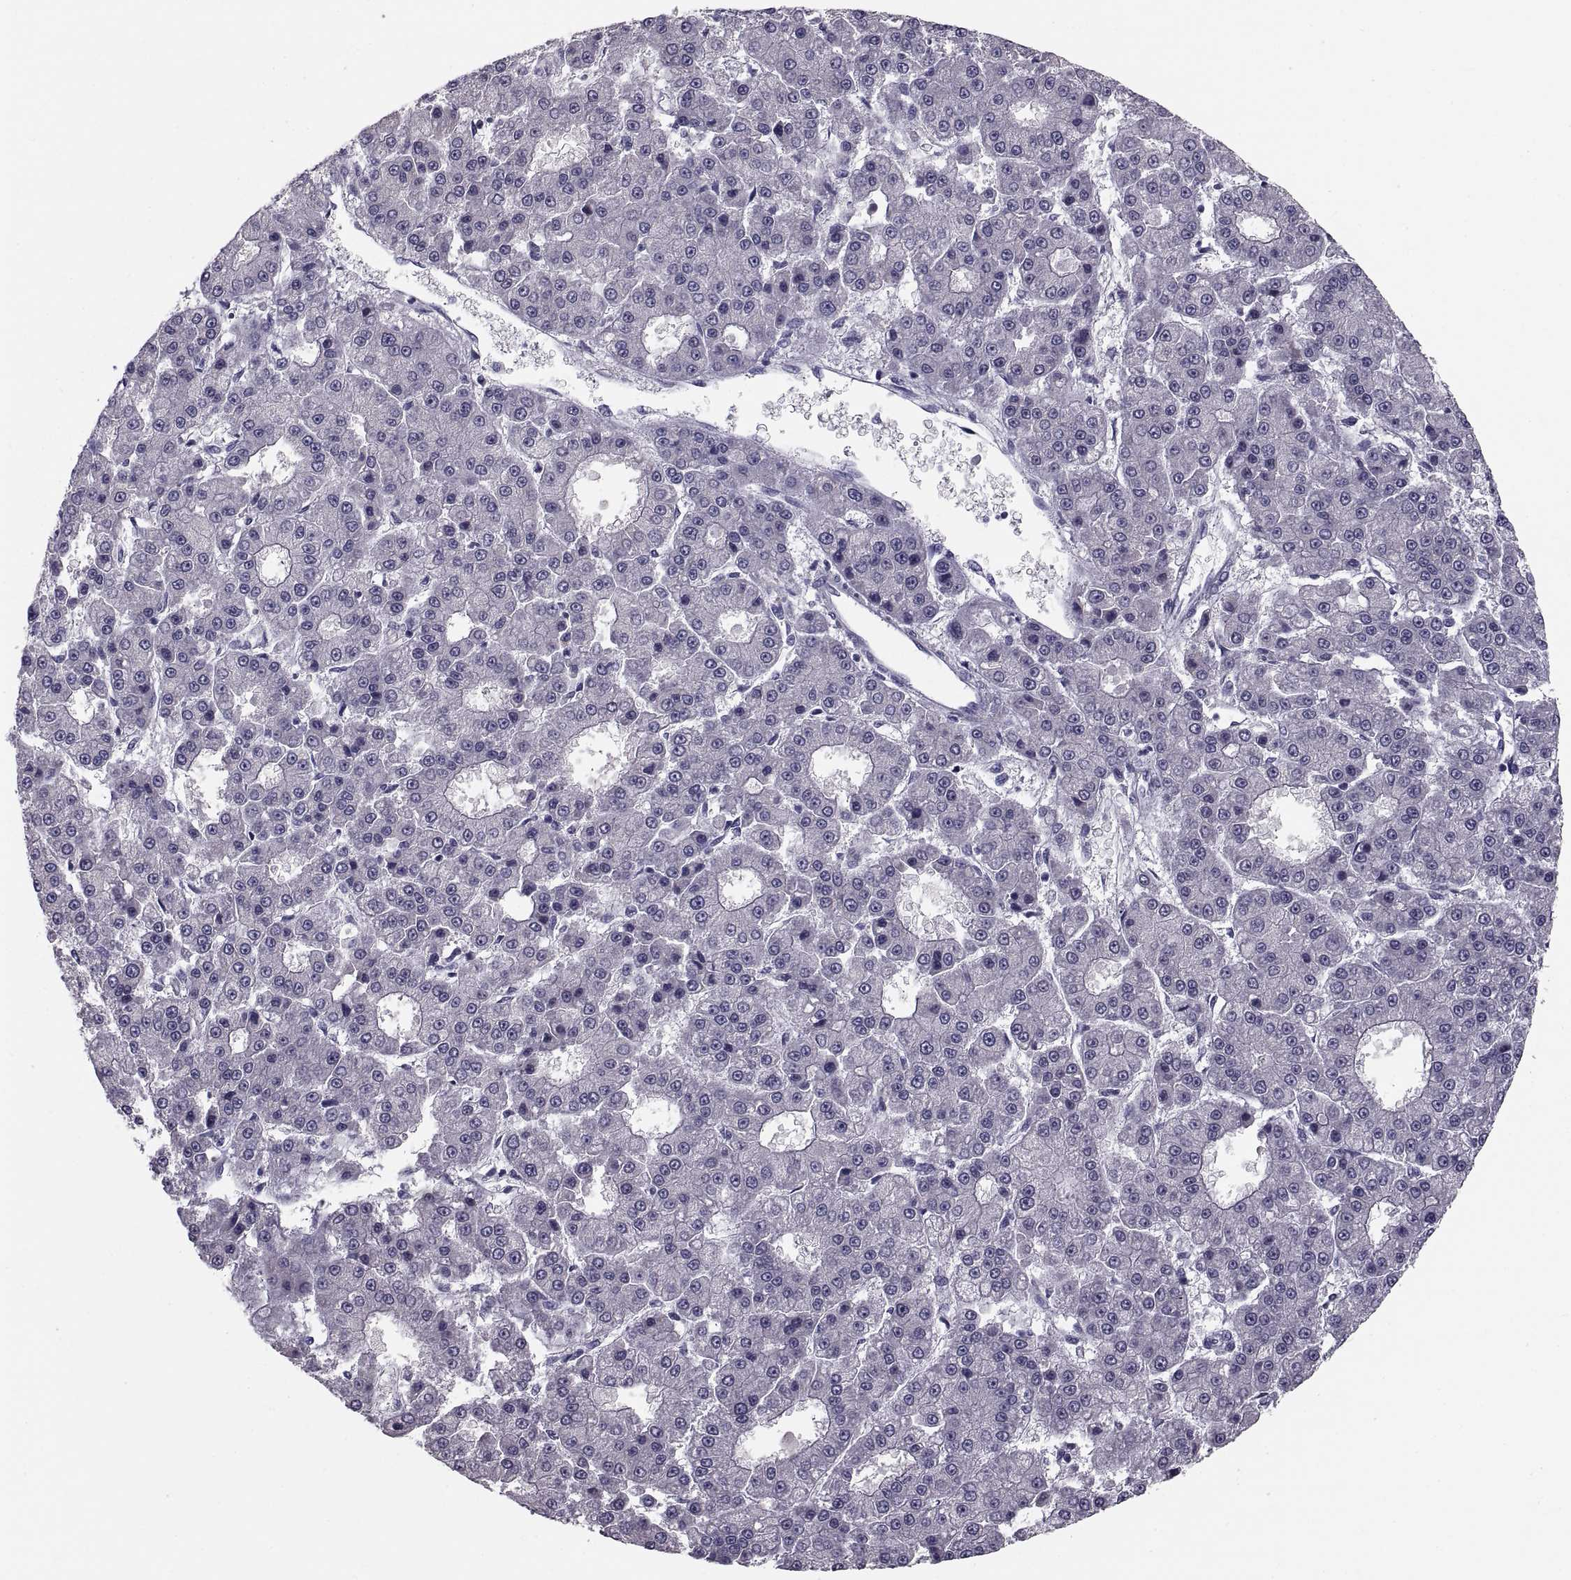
{"staining": {"intensity": "negative", "quantity": "none", "location": "none"}, "tissue": "liver cancer", "cell_type": "Tumor cells", "image_type": "cancer", "snomed": [{"axis": "morphology", "description": "Carcinoma, Hepatocellular, NOS"}, {"axis": "topography", "description": "Liver"}], "caption": "IHC image of neoplastic tissue: liver hepatocellular carcinoma stained with DAB (3,3'-diaminobenzidine) reveals no significant protein expression in tumor cells.", "gene": "PDZRN4", "patient": {"sex": "male", "age": 70}}